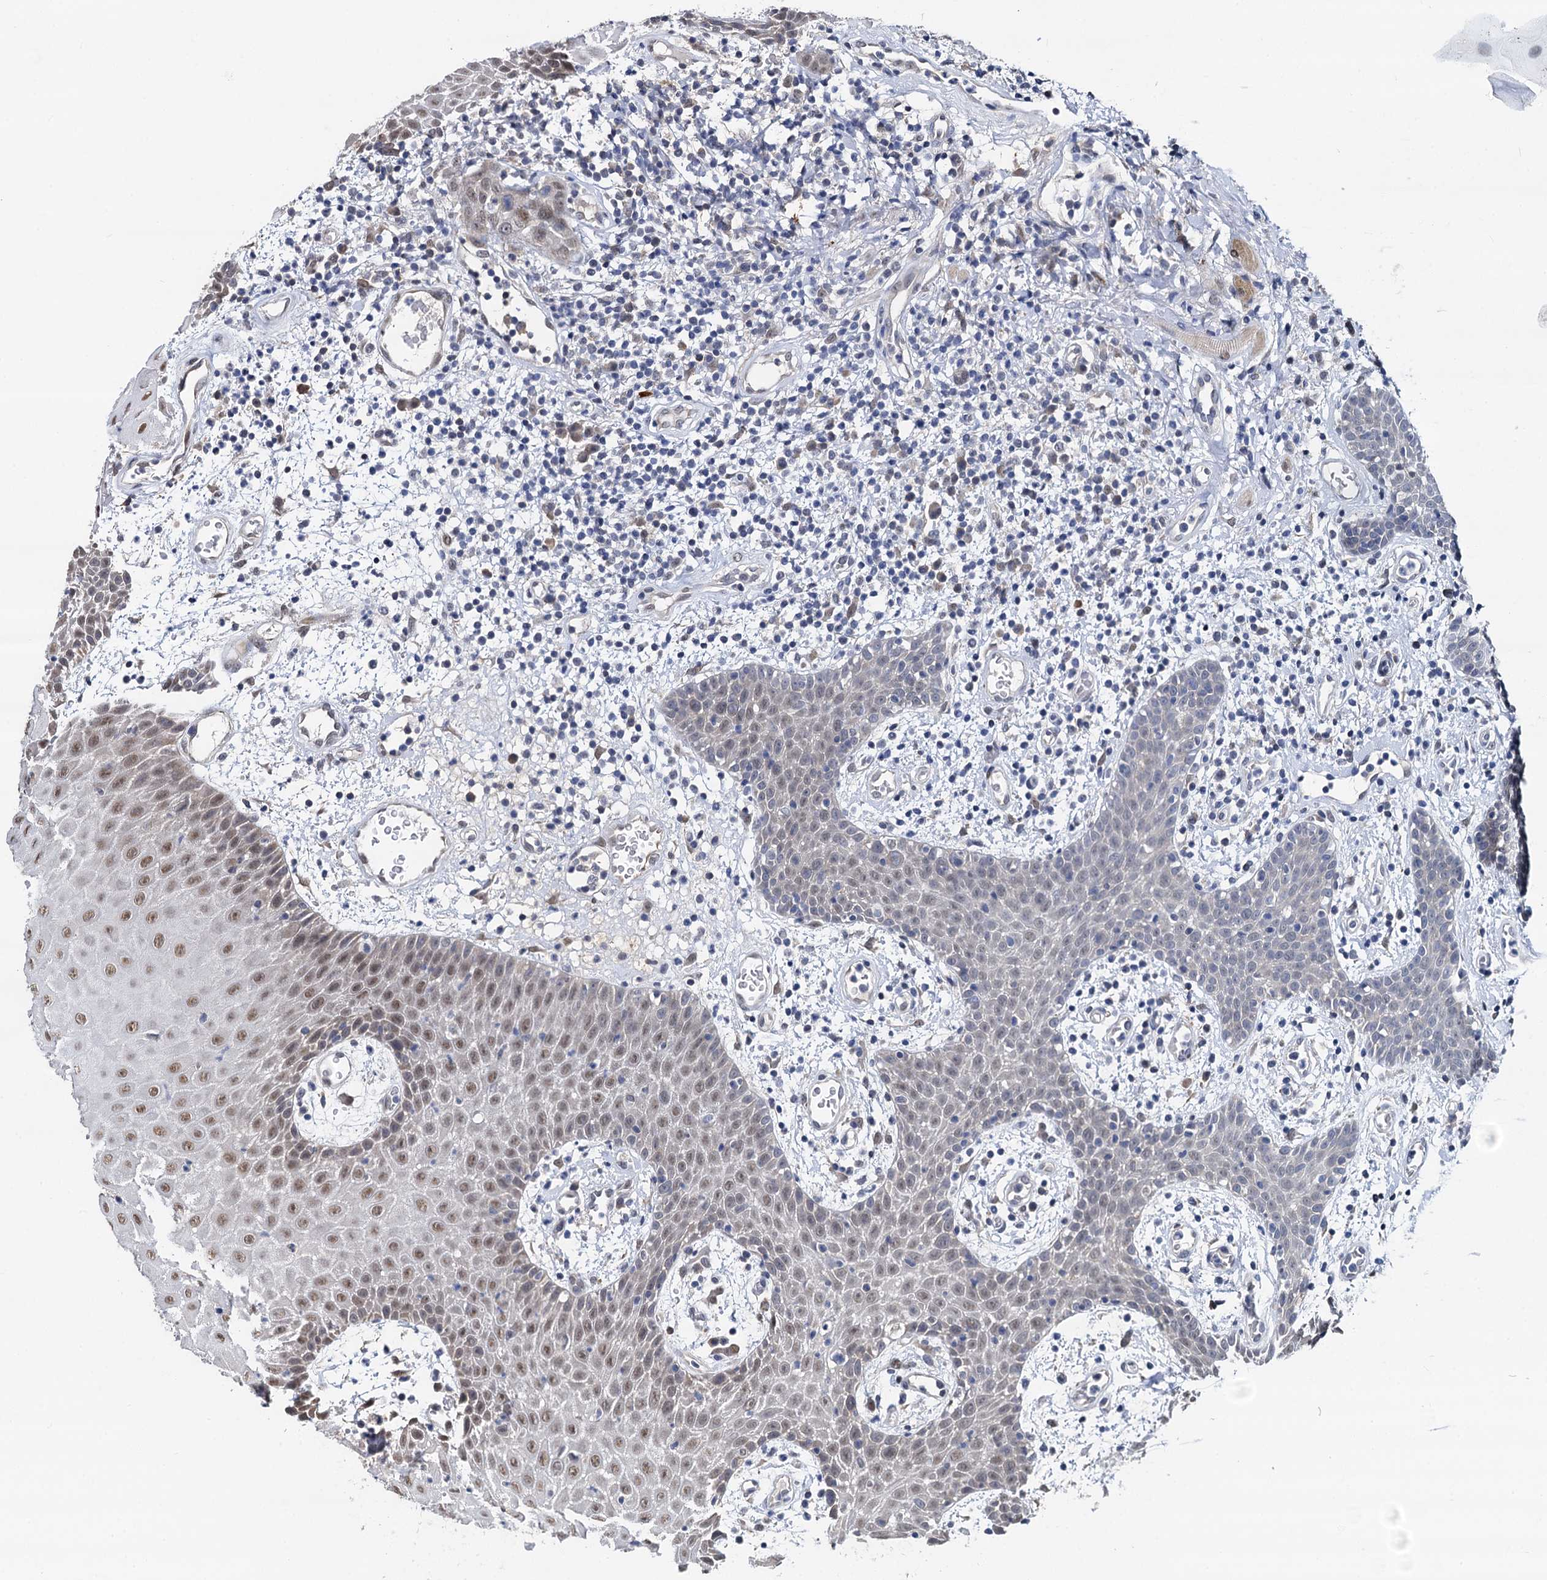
{"staining": {"intensity": "moderate", "quantity": ">75%", "location": "nuclear"}, "tissue": "oral mucosa", "cell_type": "Squamous epithelial cells", "image_type": "normal", "snomed": [{"axis": "morphology", "description": "Normal tissue, NOS"}, {"axis": "topography", "description": "Skeletal muscle"}, {"axis": "topography", "description": "Oral tissue"}, {"axis": "topography", "description": "Salivary gland"}, {"axis": "topography", "description": "Peripheral nerve tissue"}], "caption": "Protein analysis of normal oral mucosa demonstrates moderate nuclear positivity in about >75% of squamous epithelial cells.", "gene": "PSMD4", "patient": {"sex": "male", "age": 54}}